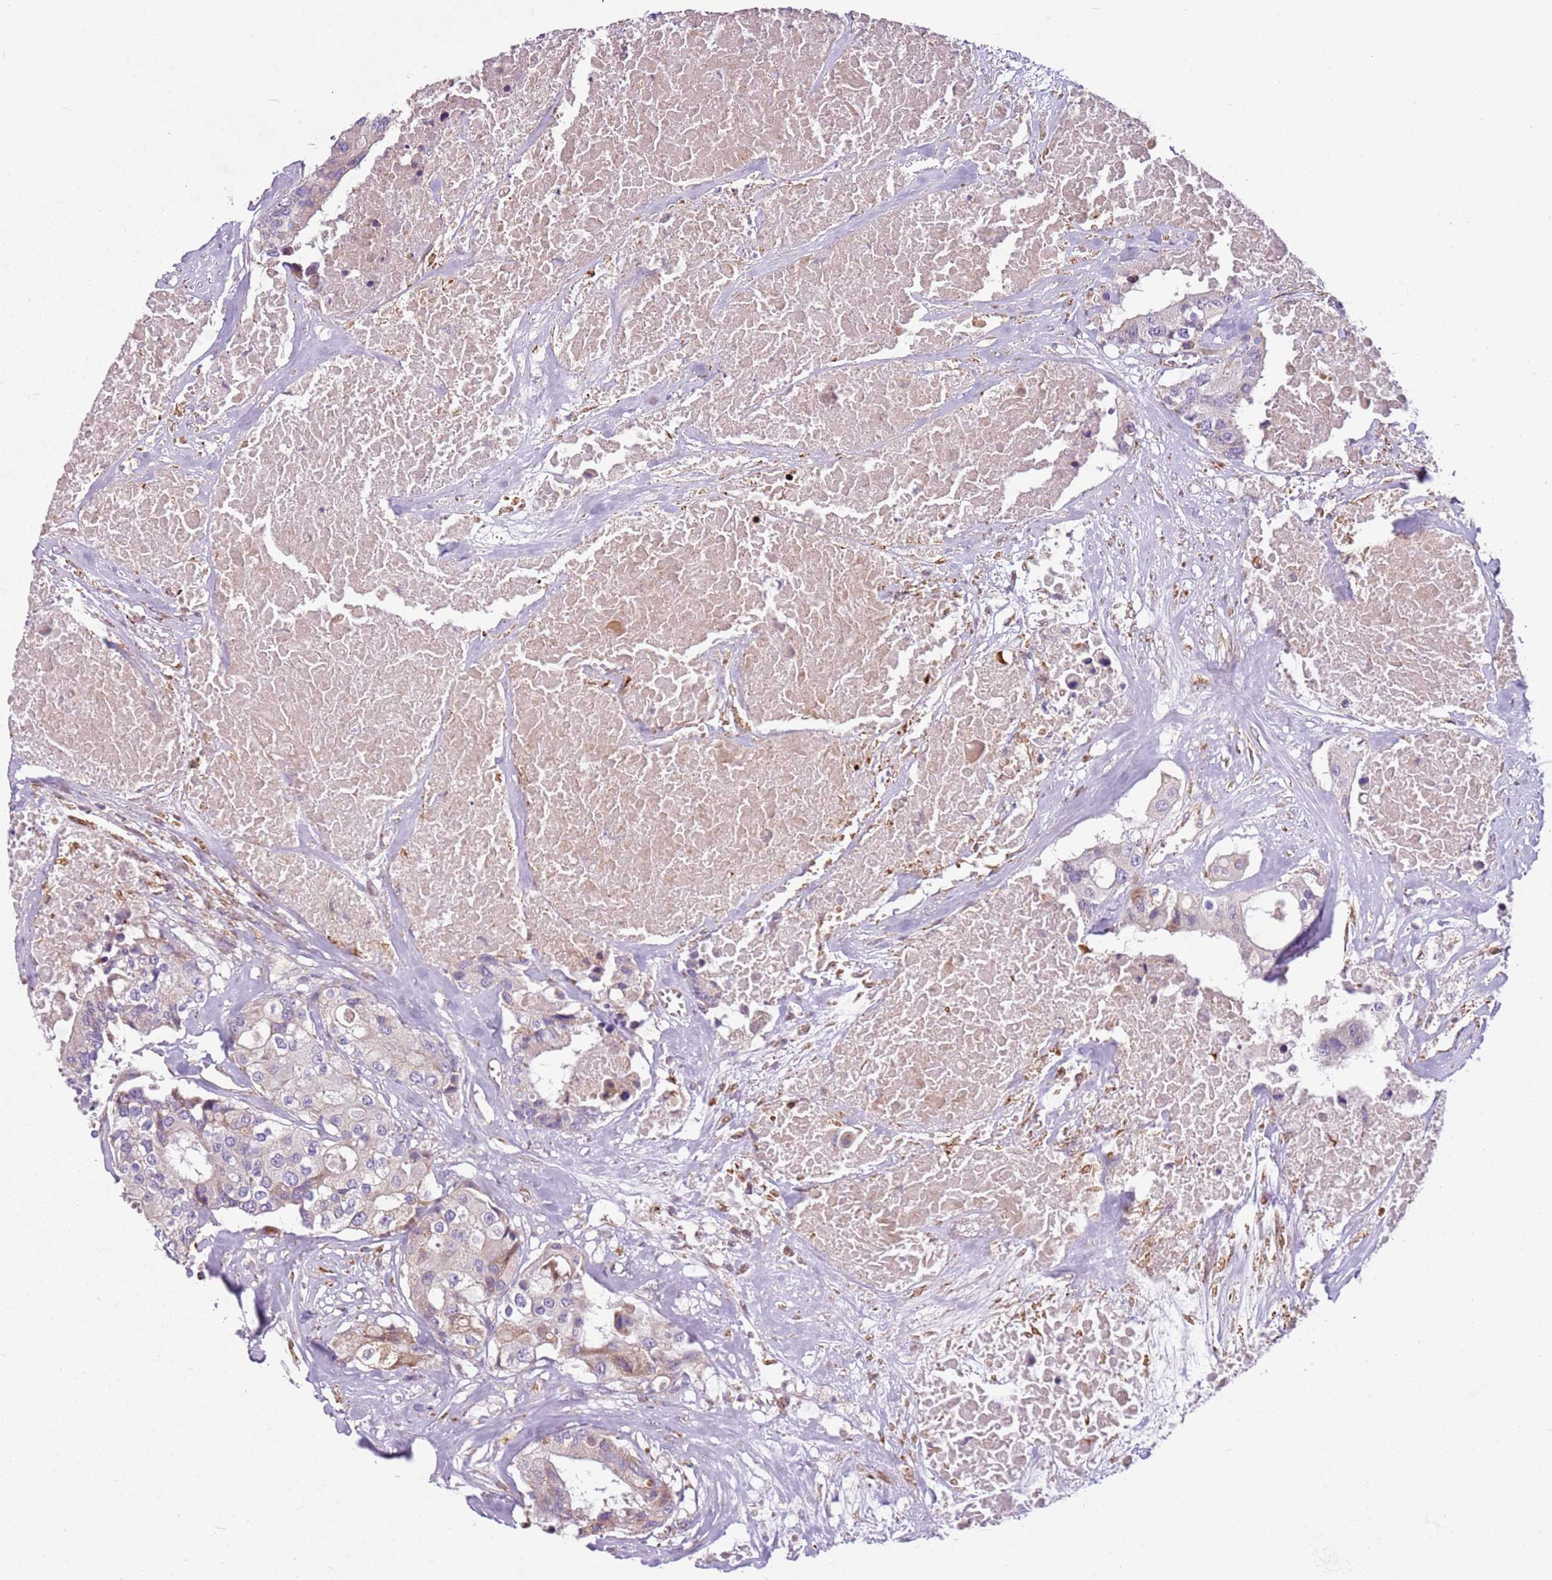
{"staining": {"intensity": "weak", "quantity": "<25%", "location": "cytoplasmic/membranous"}, "tissue": "colorectal cancer", "cell_type": "Tumor cells", "image_type": "cancer", "snomed": [{"axis": "morphology", "description": "Adenocarcinoma, NOS"}, {"axis": "topography", "description": "Colon"}], "caption": "Immunohistochemical staining of colorectal cancer demonstrates no significant positivity in tumor cells.", "gene": "TMEM200C", "patient": {"sex": "male", "age": 77}}